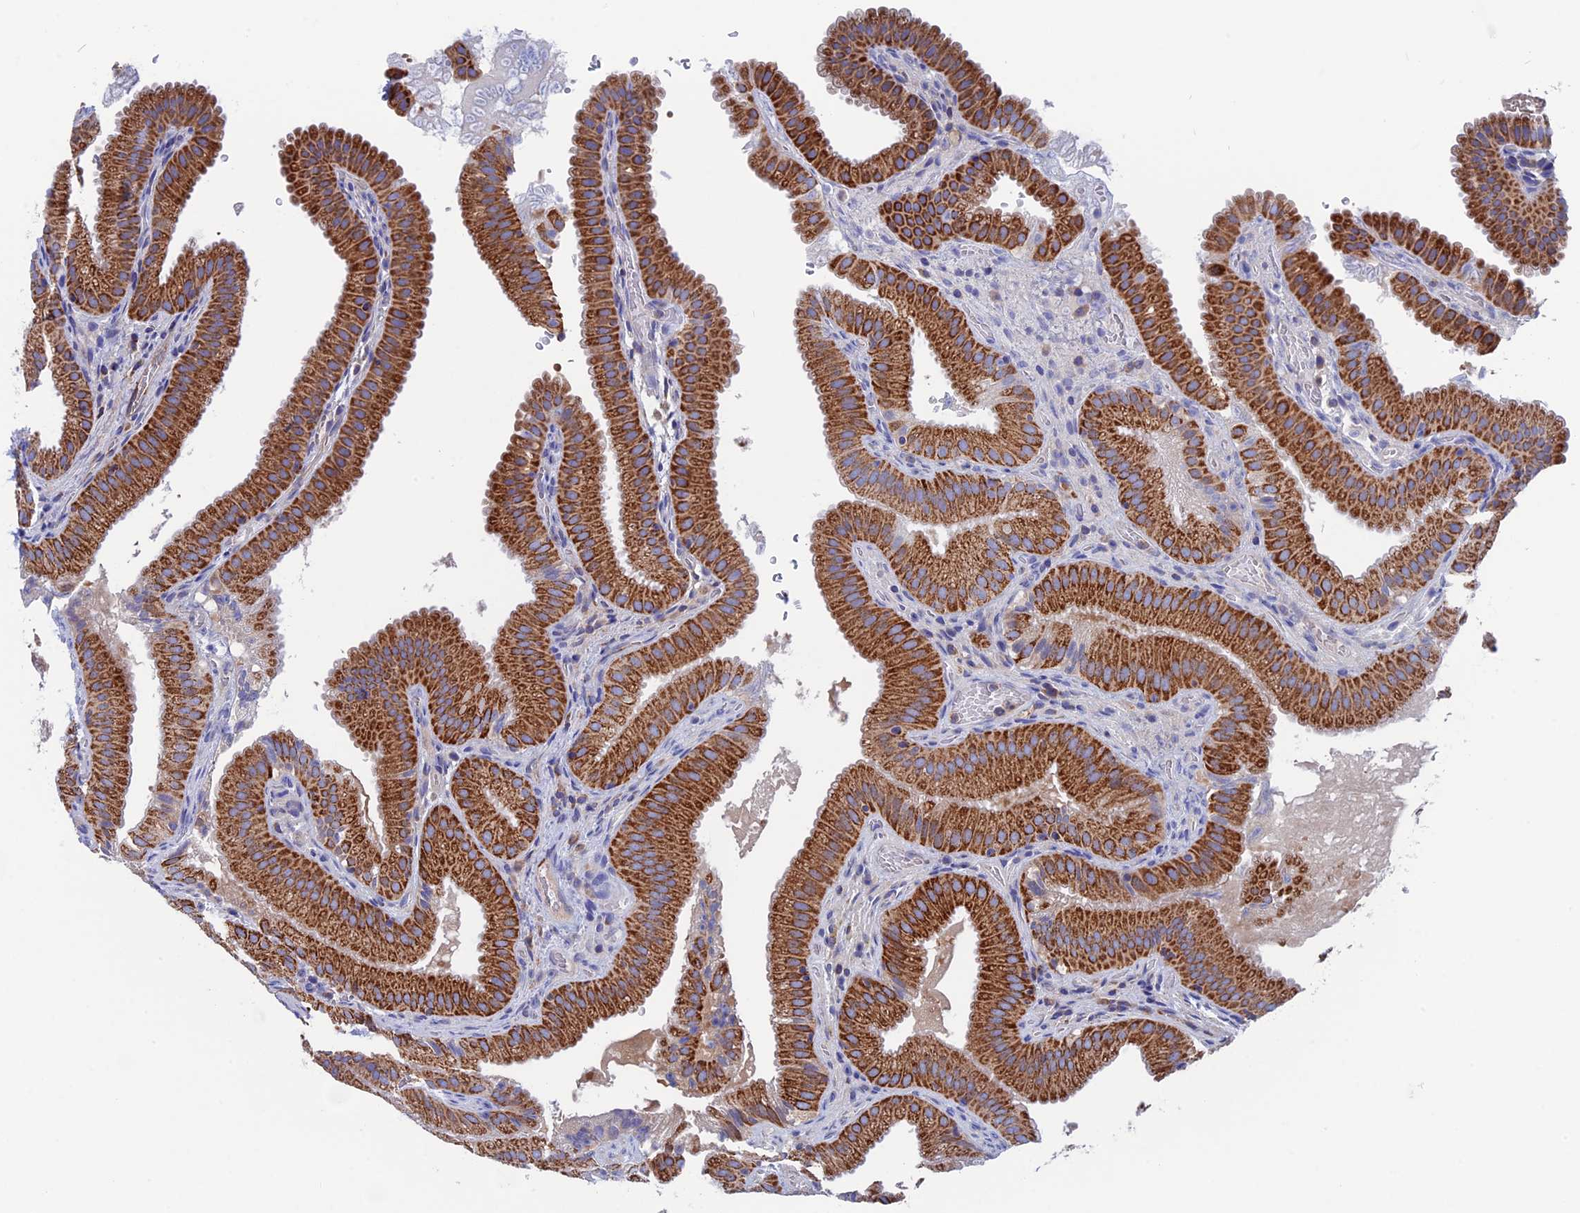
{"staining": {"intensity": "strong", "quantity": ">75%", "location": "cytoplasmic/membranous"}, "tissue": "gallbladder", "cell_type": "Glandular cells", "image_type": "normal", "snomed": [{"axis": "morphology", "description": "Normal tissue, NOS"}, {"axis": "topography", "description": "Gallbladder"}], "caption": "A micrograph of human gallbladder stained for a protein demonstrates strong cytoplasmic/membranous brown staining in glandular cells.", "gene": "WDR83", "patient": {"sex": "female", "age": 30}}